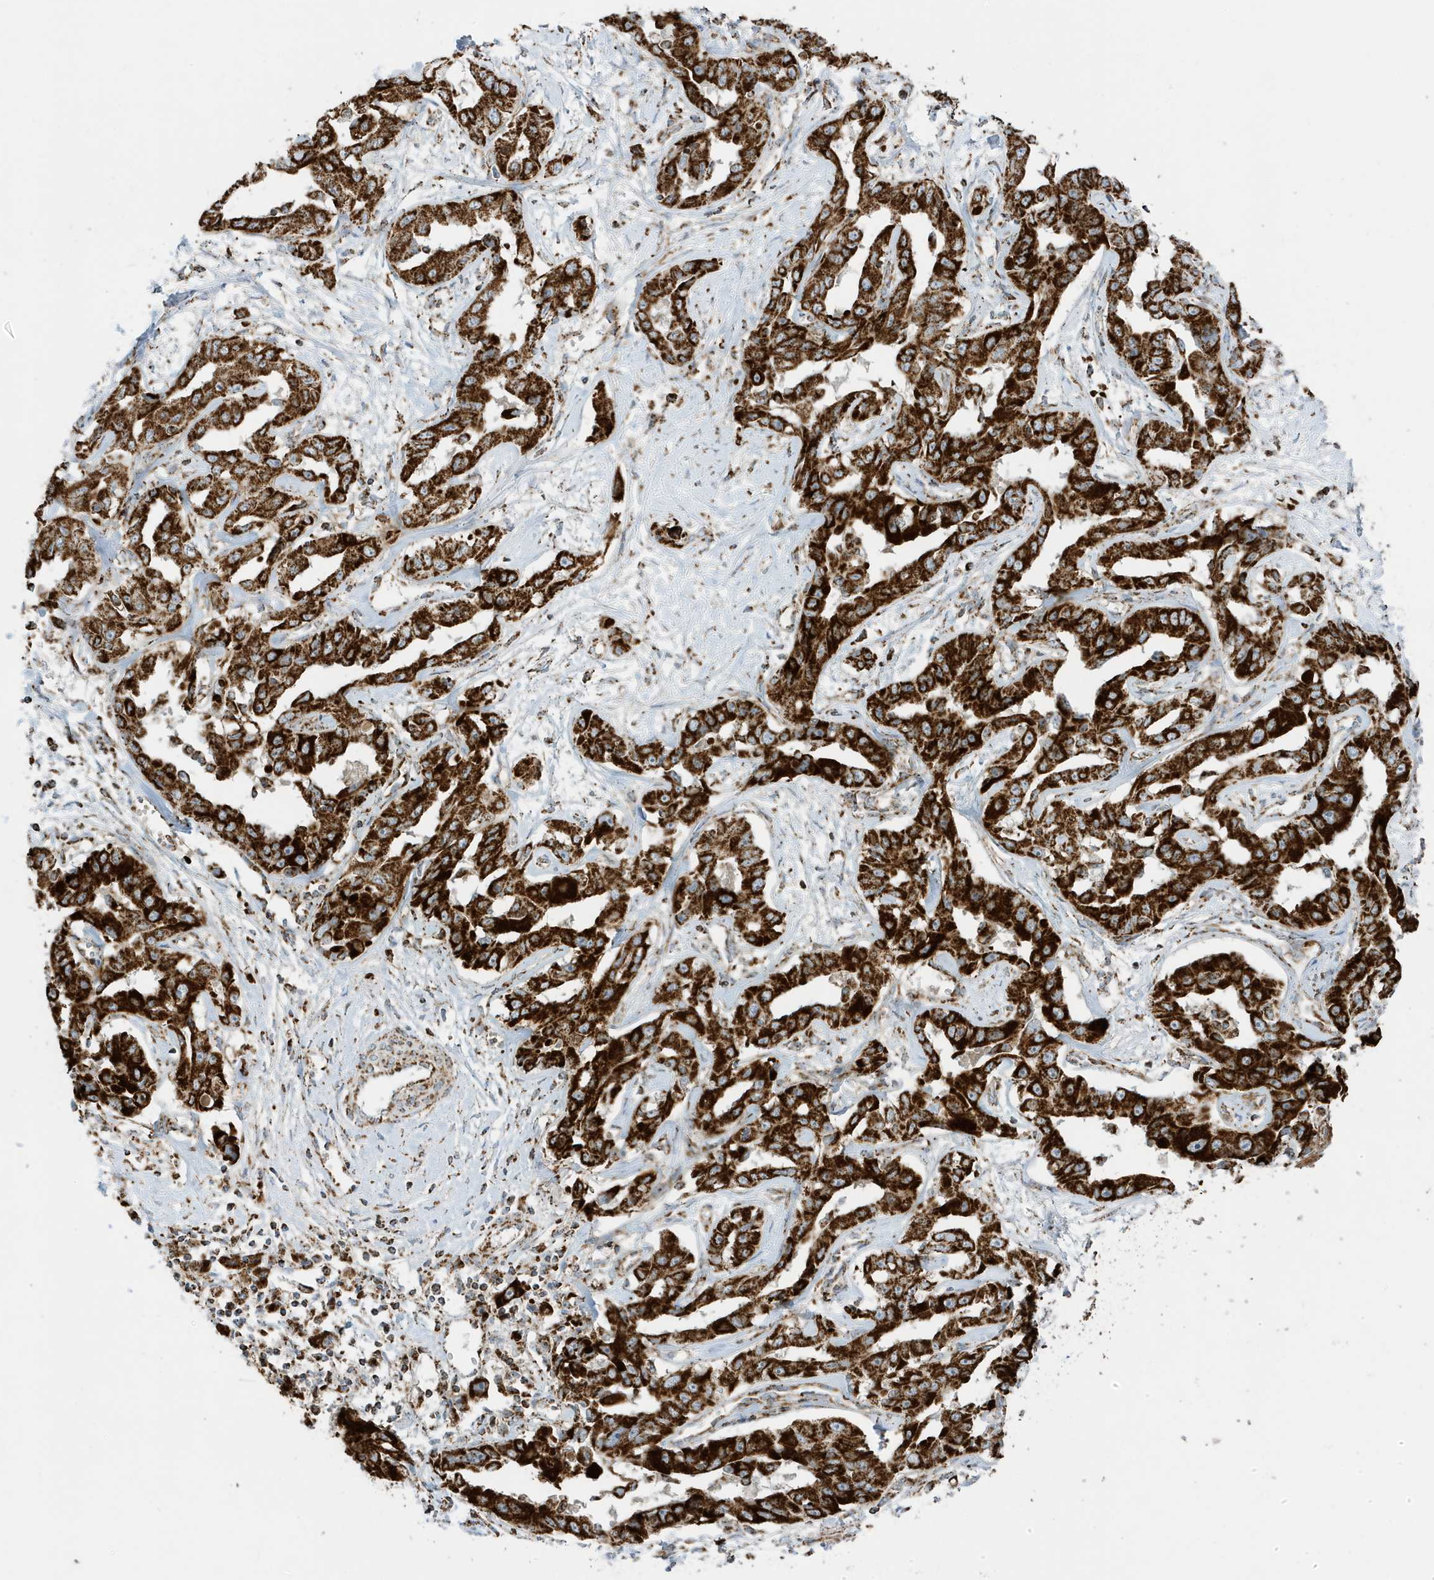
{"staining": {"intensity": "strong", "quantity": ">75%", "location": "cytoplasmic/membranous"}, "tissue": "liver cancer", "cell_type": "Tumor cells", "image_type": "cancer", "snomed": [{"axis": "morphology", "description": "Cholangiocarcinoma"}, {"axis": "topography", "description": "Liver"}], "caption": "Immunohistochemistry staining of liver cholangiocarcinoma, which shows high levels of strong cytoplasmic/membranous staining in about >75% of tumor cells indicating strong cytoplasmic/membranous protein staining. The staining was performed using DAB (brown) for protein detection and nuclei were counterstained in hematoxylin (blue).", "gene": "ATP5ME", "patient": {"sex": "male", "age": 59}}